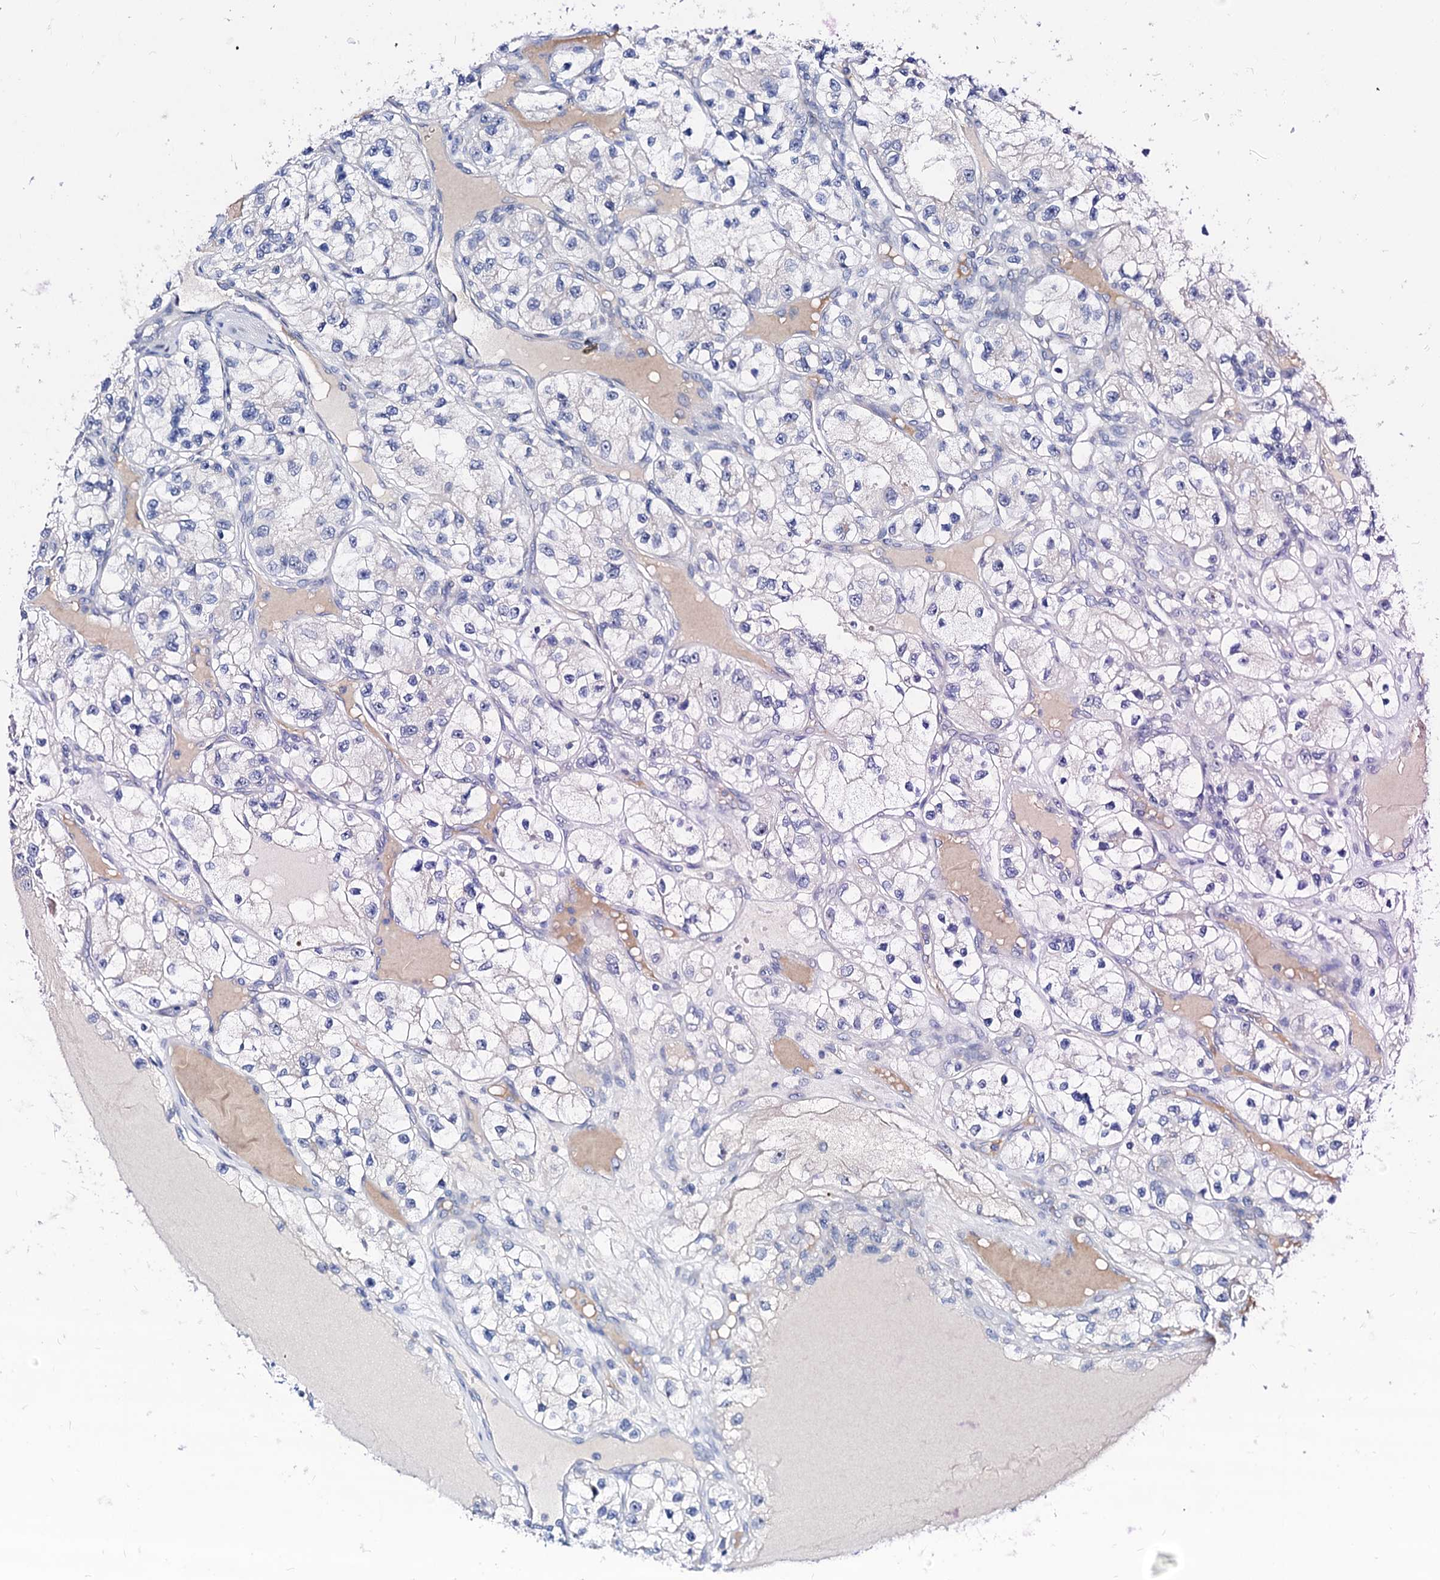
{"staining": {"intensity": "negative", "quantity": "none", "location": "none"}, "tissue": "renal cancer", "cell_type": "Tumor cells", "image_type": "cancer", "snomed": [{"axis": "morphology", "description": "Adenocarcinoma, NOS"}, {"axis": "topography", "description": "Kidney"}], "caption": "Immunohistochemistry (IHC) histopathology image of neoplastic tissue: adenocarcinoma (renal) stained with DAB shows no significant protein expression in tumor cells. The staining was performed using DAB (3,3'-diaminobenzidine) to visualize the protein expression in brown, while the nuclei were stained in blue with hematoxylin (Magnification: 20x).", "gene": "BTBD16", "patient": {"sex": "female", "age": 57}}